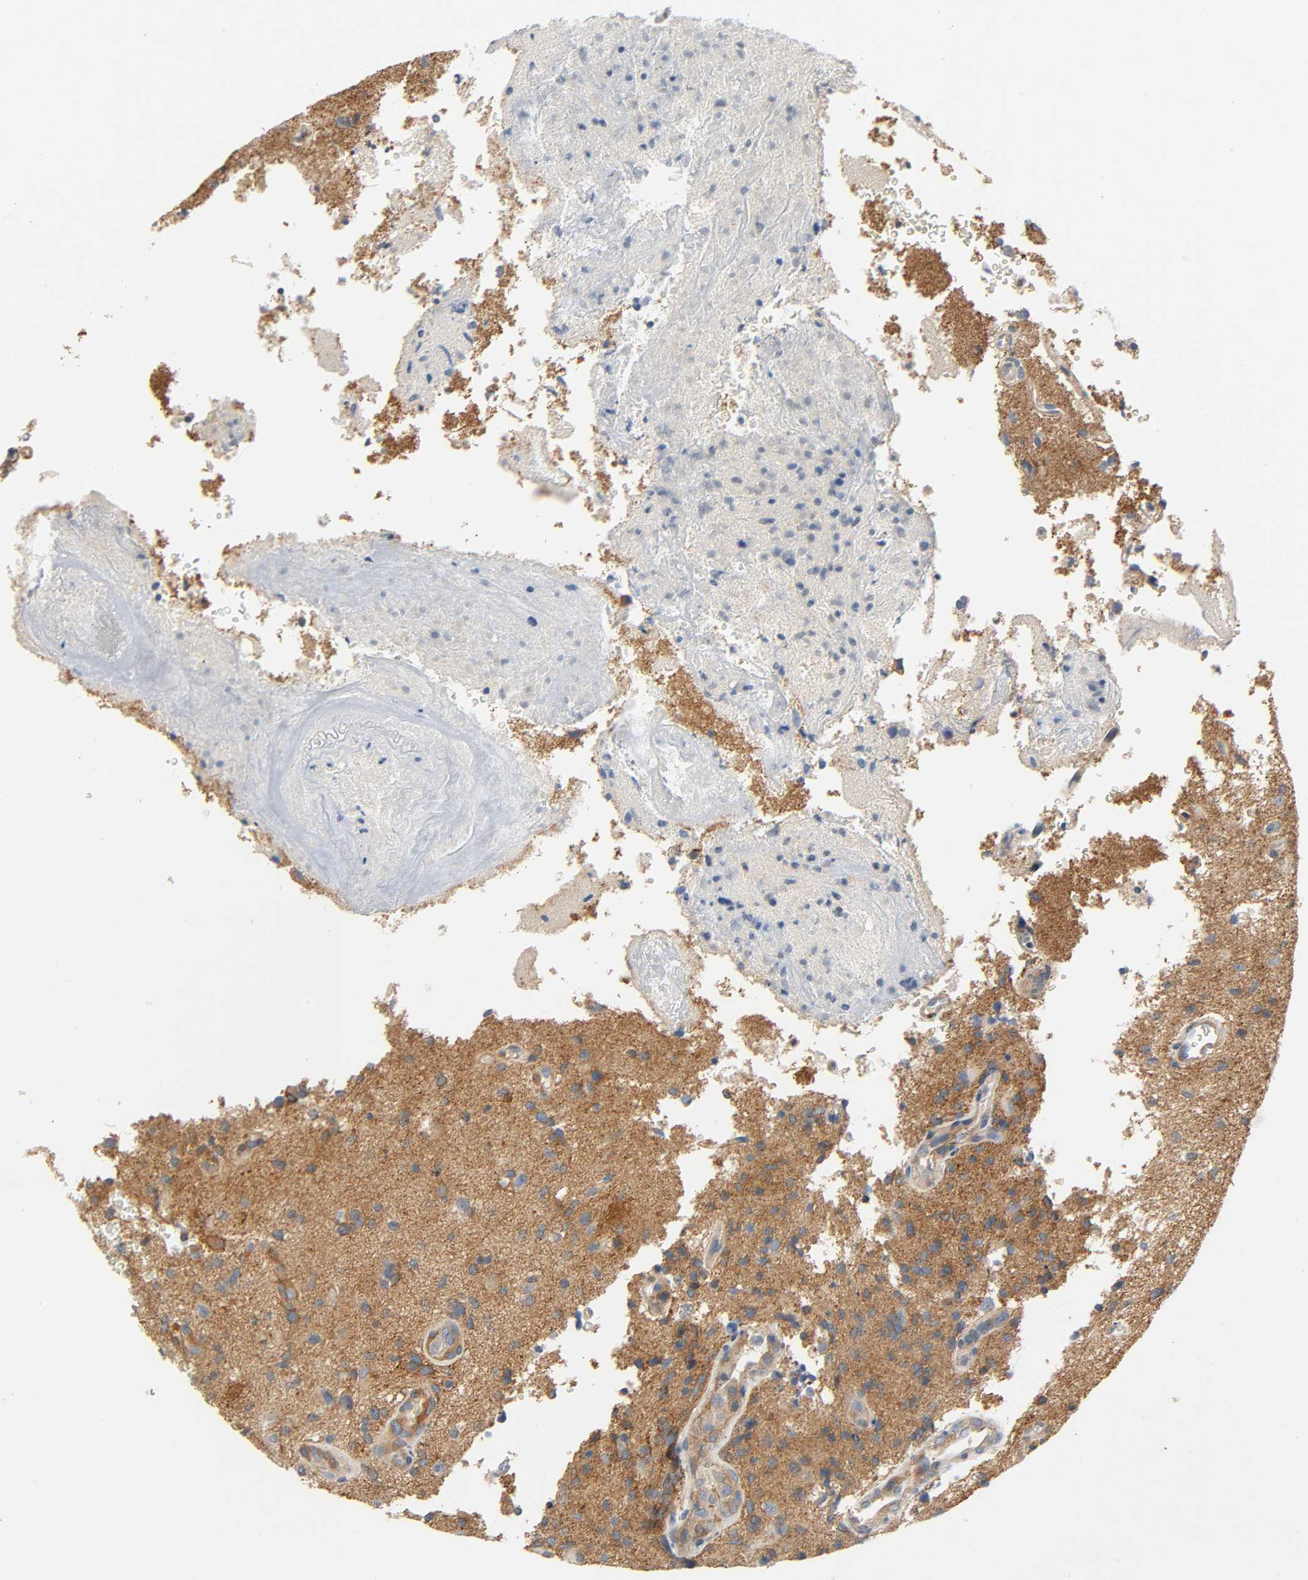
{"staining": {"intensity": "strong", "quantity": ">75%", "location": "cytoplasmic/membranous"}, "tissue": "glioma", "cell_type": "Tumor cells", "image_type": "cancer", "snomed": [{"axis": "morphology", "description": "Normal tissue, NOS"}, {"axis": "morphology", "description": "Glioma, malignant, High grade"}, {"axis": "topography", "description": "Cerebral cortex"}], "caption": "Immunohistochemistry (IHC) (DAB (3,3'-diaminobenzidine)) staining of human glioma exhibits strong cytoplasmic/membranous protein staining in about >75% of tumor cells.", "gene": "ARPC1A", "patient": {"sex": "male", "age": 75}}